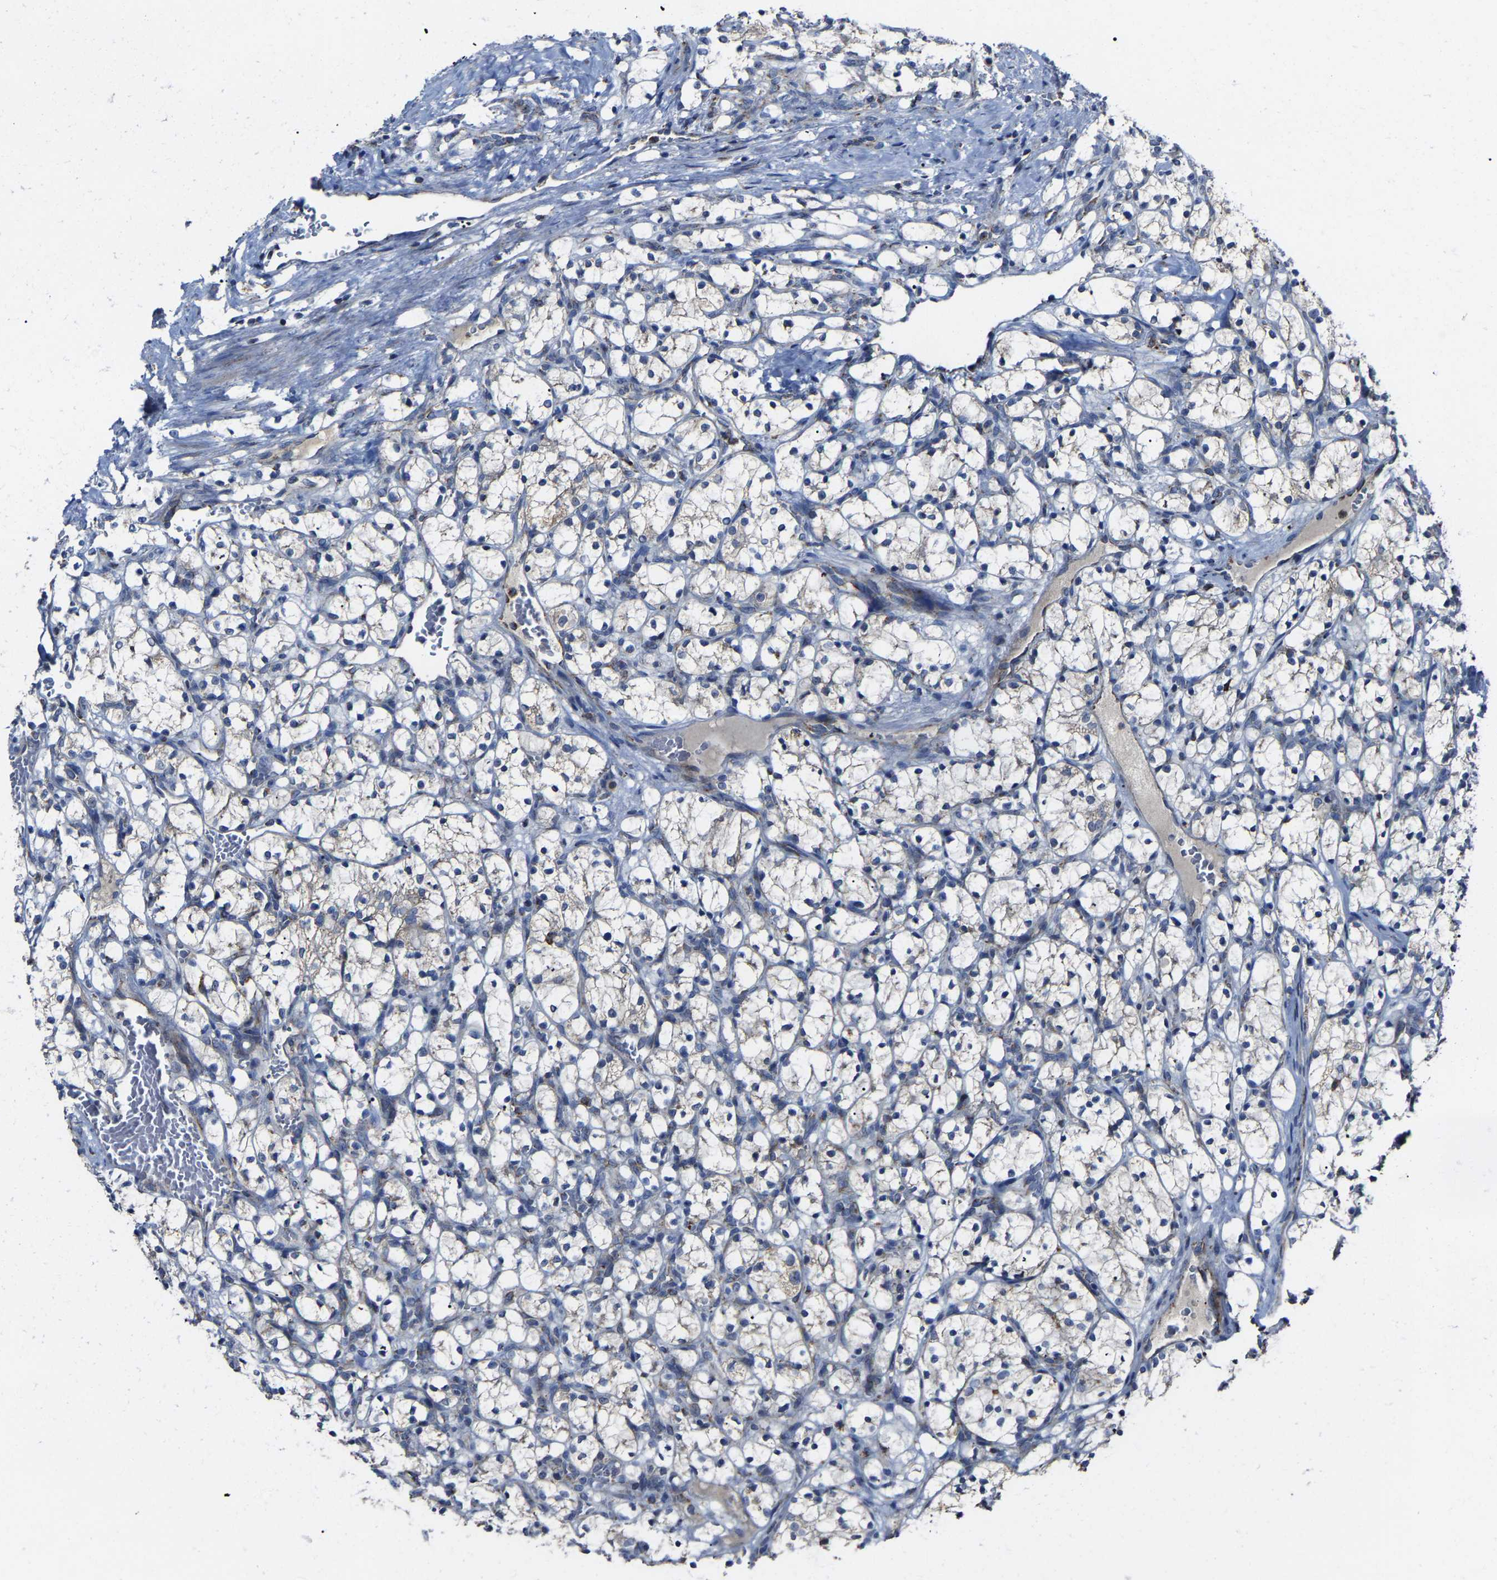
{"staining": {"intensity": "negative", "quantity": "none", "location": "none"}, "tissue": "renal cancer", "cell_type": "Tumor cells", "image_type": "cancer", "snomed": [{"axis": "morphology", "description": "Adenocarcinoma, NOS"}, {"axis": "topography", "description": "Kidney"}], "caption": "Immunohistochemistry histopathology image of renal adenocarcinoma stained for a protein (brown), which demonstrates no expression in tumor cells.", "gene": "CANT1", "patient": {"sex": "female", "age": 69}}